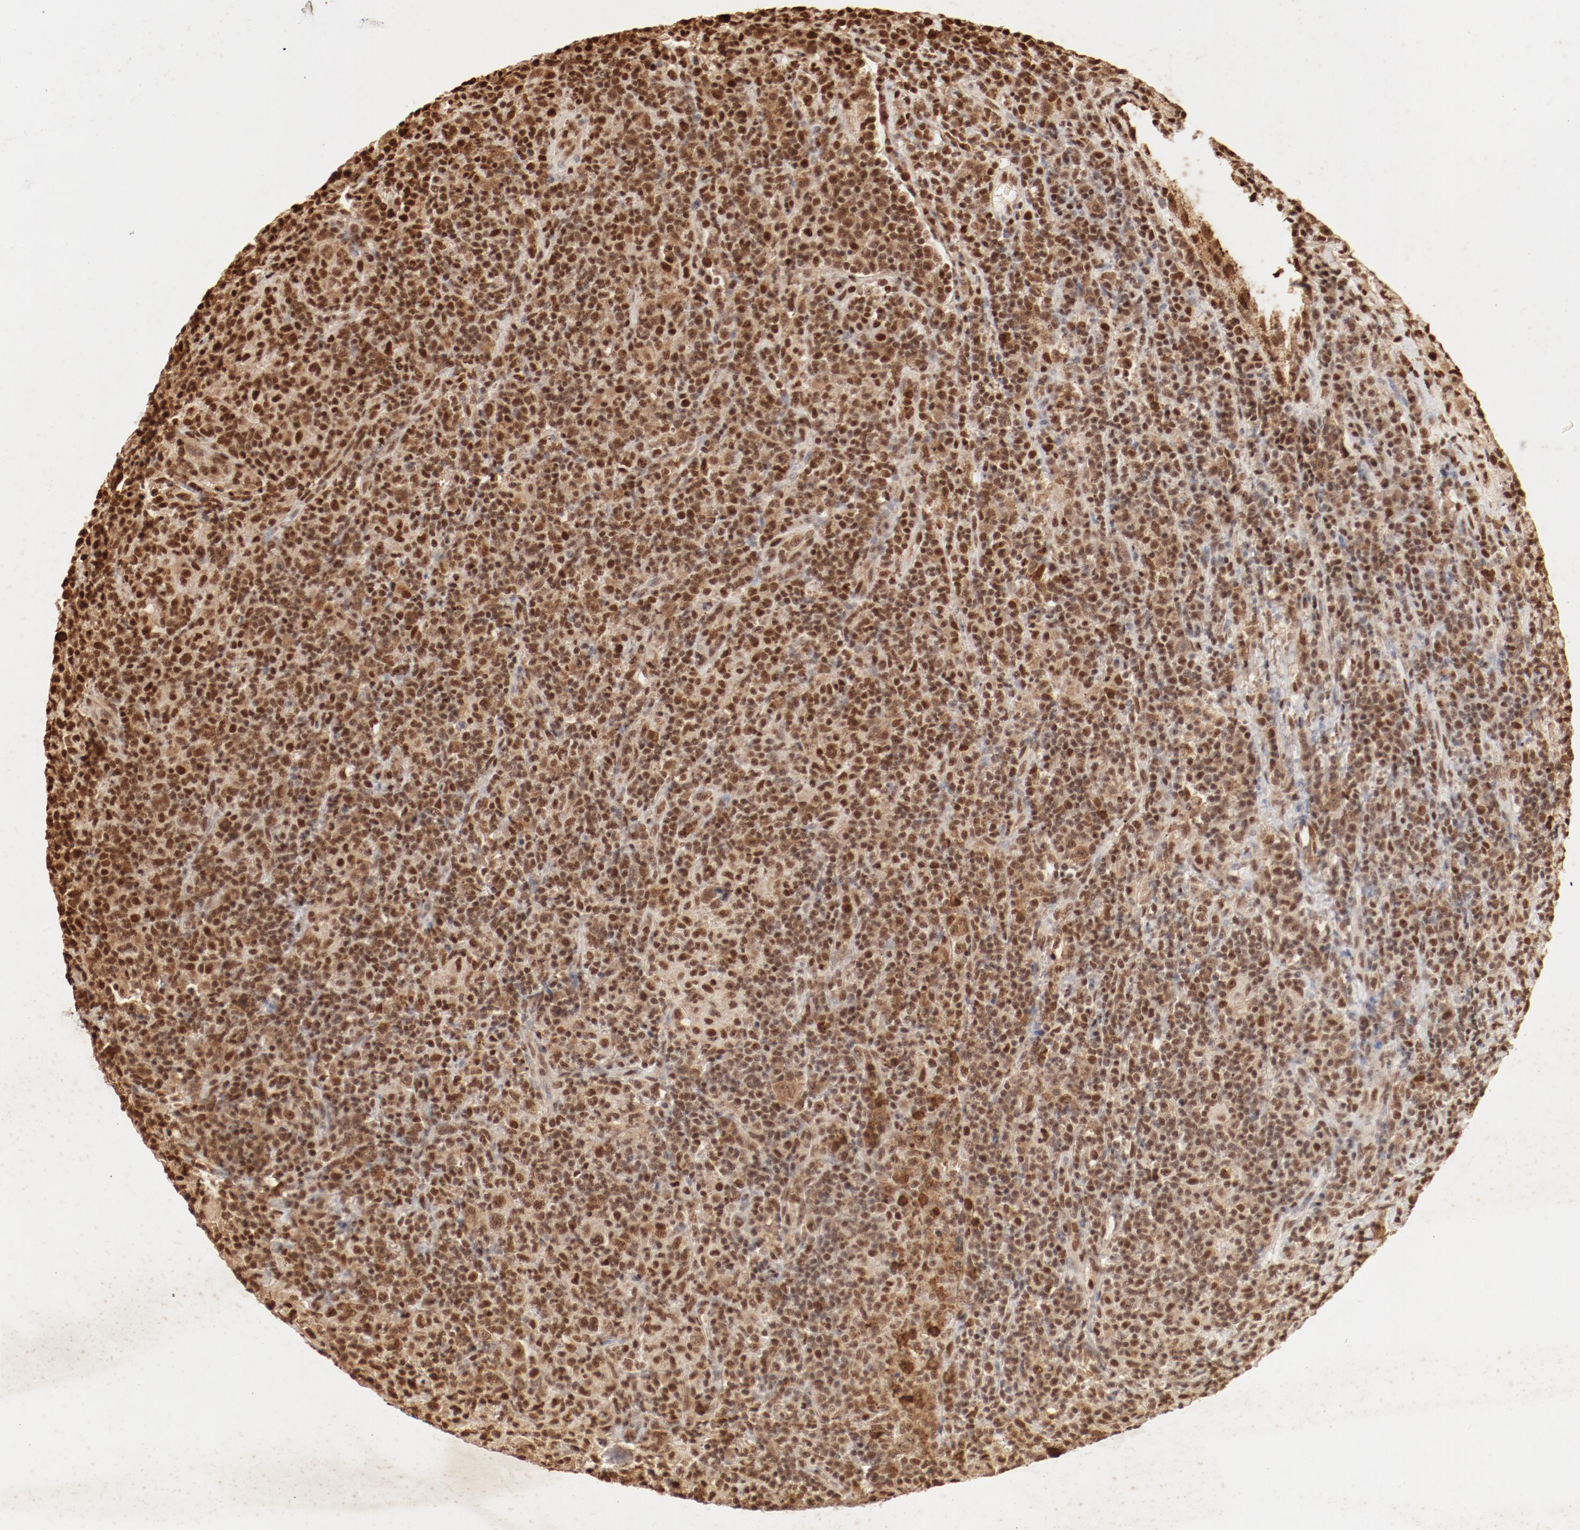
{"staining": {"intensity": "strong", "quantity": ">75%", "location": "cytoplasmic/membranous,nuclear"}, "tissue": "lymphoma", "cell_type": "Tumor cells", "image_type": "cancer", "snomed": [{"axis": "morphology", "description": "Hodgkin's disease, NOS"}, {"axis": "topography", "description": "Lymph node"}], "caption": "Protein positivity by immunohistochemistry exhibits strong cytoplasmic/membranous and nuclear staining in about >75% of tumor cells in Hodgkin's disease.", "gene": "FAM50A", "patient": {"sex": "male", "age": 65}}